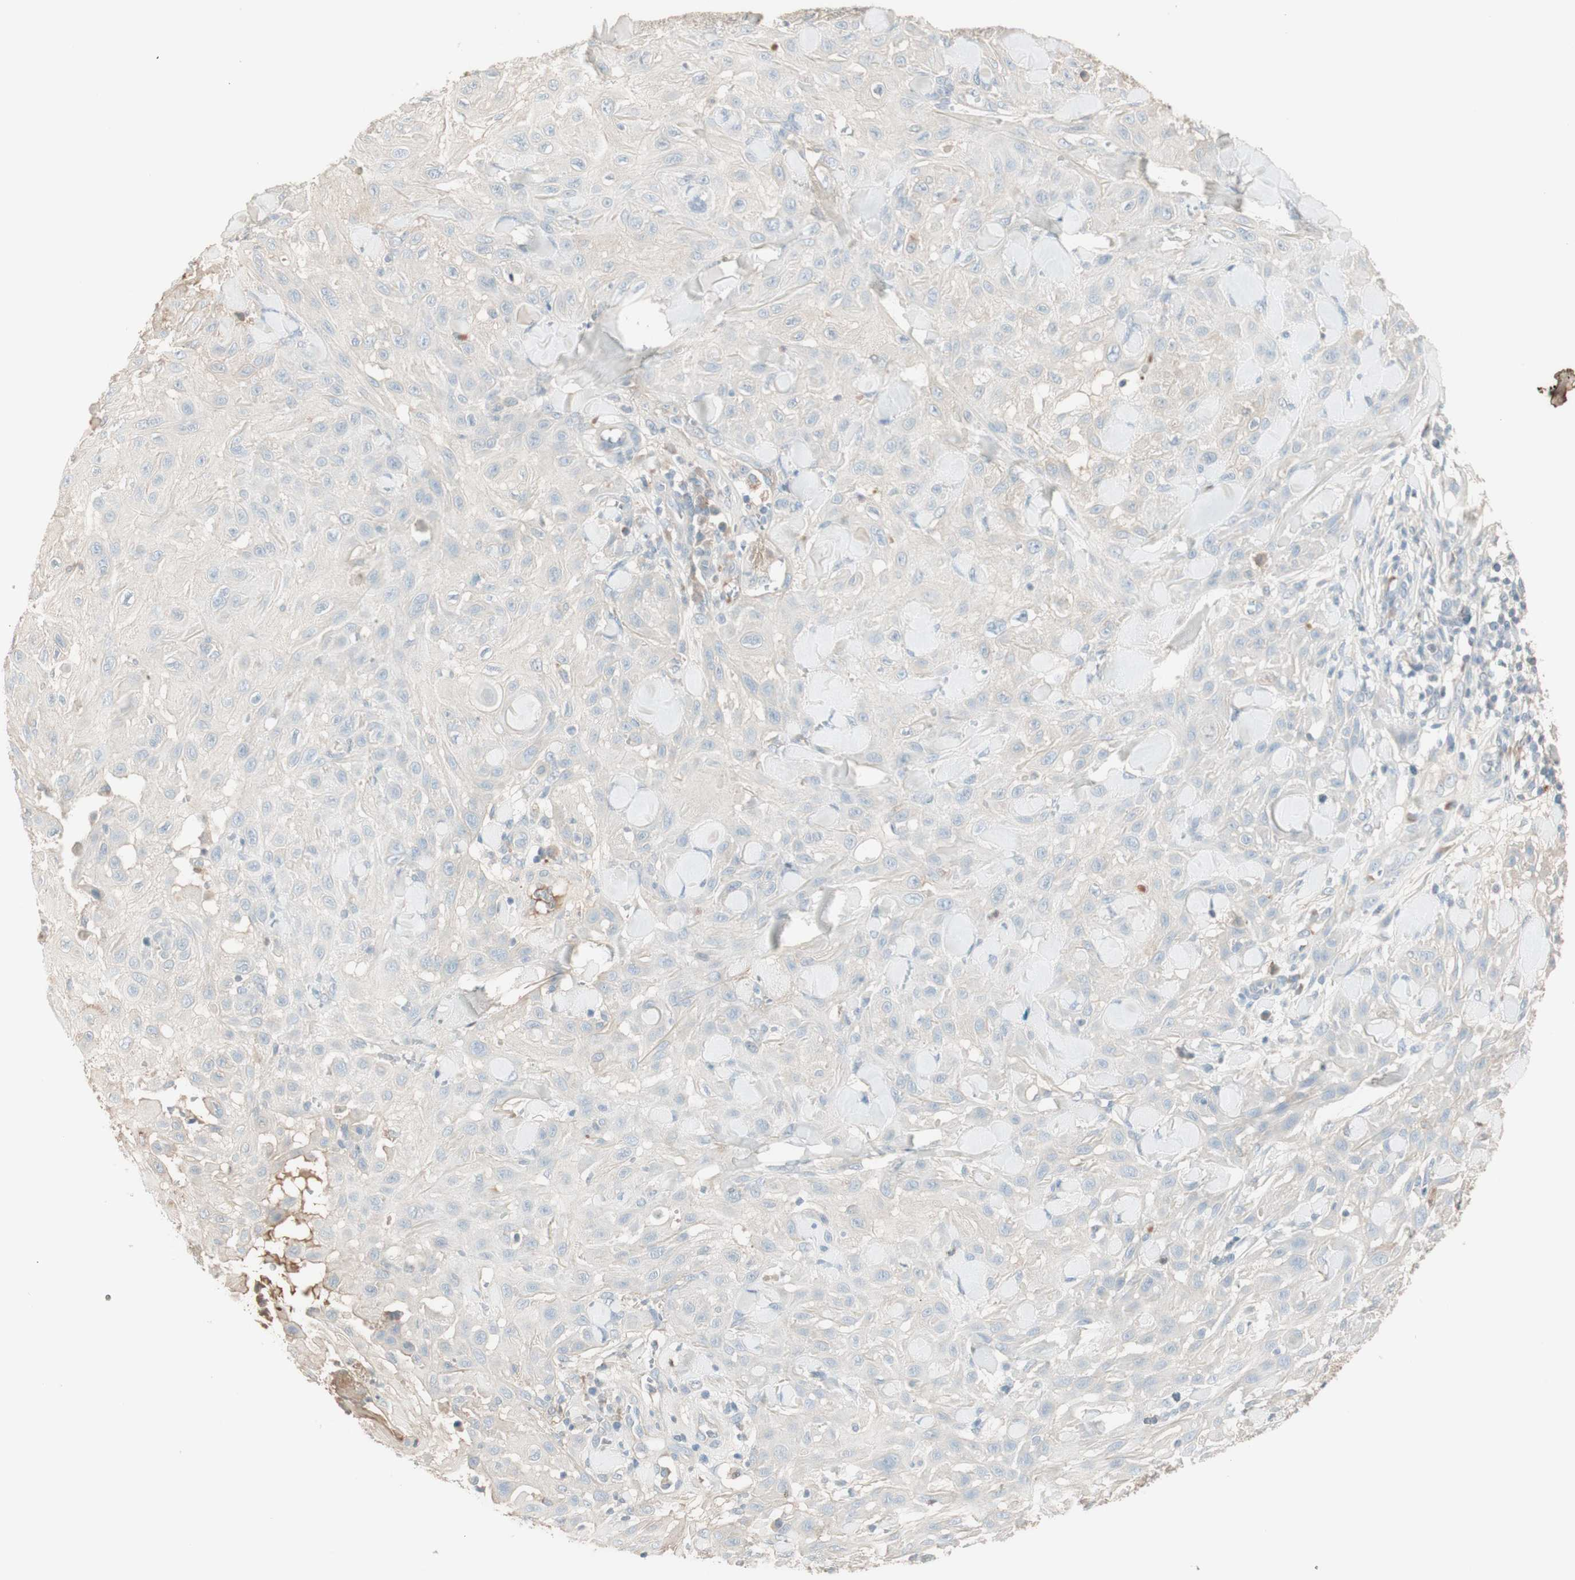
{"staining": {"intensity": "negative", "quantity": "none", "location": "none"}, "tissue": "skin cancer", "cell_type": "Tumor cells", "image_type": "cancer", "snomed": [{"axis": "morphology", "description": "Squamous cell carcinoma, NOS"}, {"axis": "topography", "description": "Skin"}], "caption": "IHC of human skin cancer (squamous cell carcinoma) reveals no positivity in tumor cells. Brightfield microscopy of immunohistochemistry stained with DAB (3,3'-diaminobenzidine) (brown) and hematoxylin (blue), captured at high magnification.", "gene": "IFNG", "patient": {"sex": "male", "age": 24}}